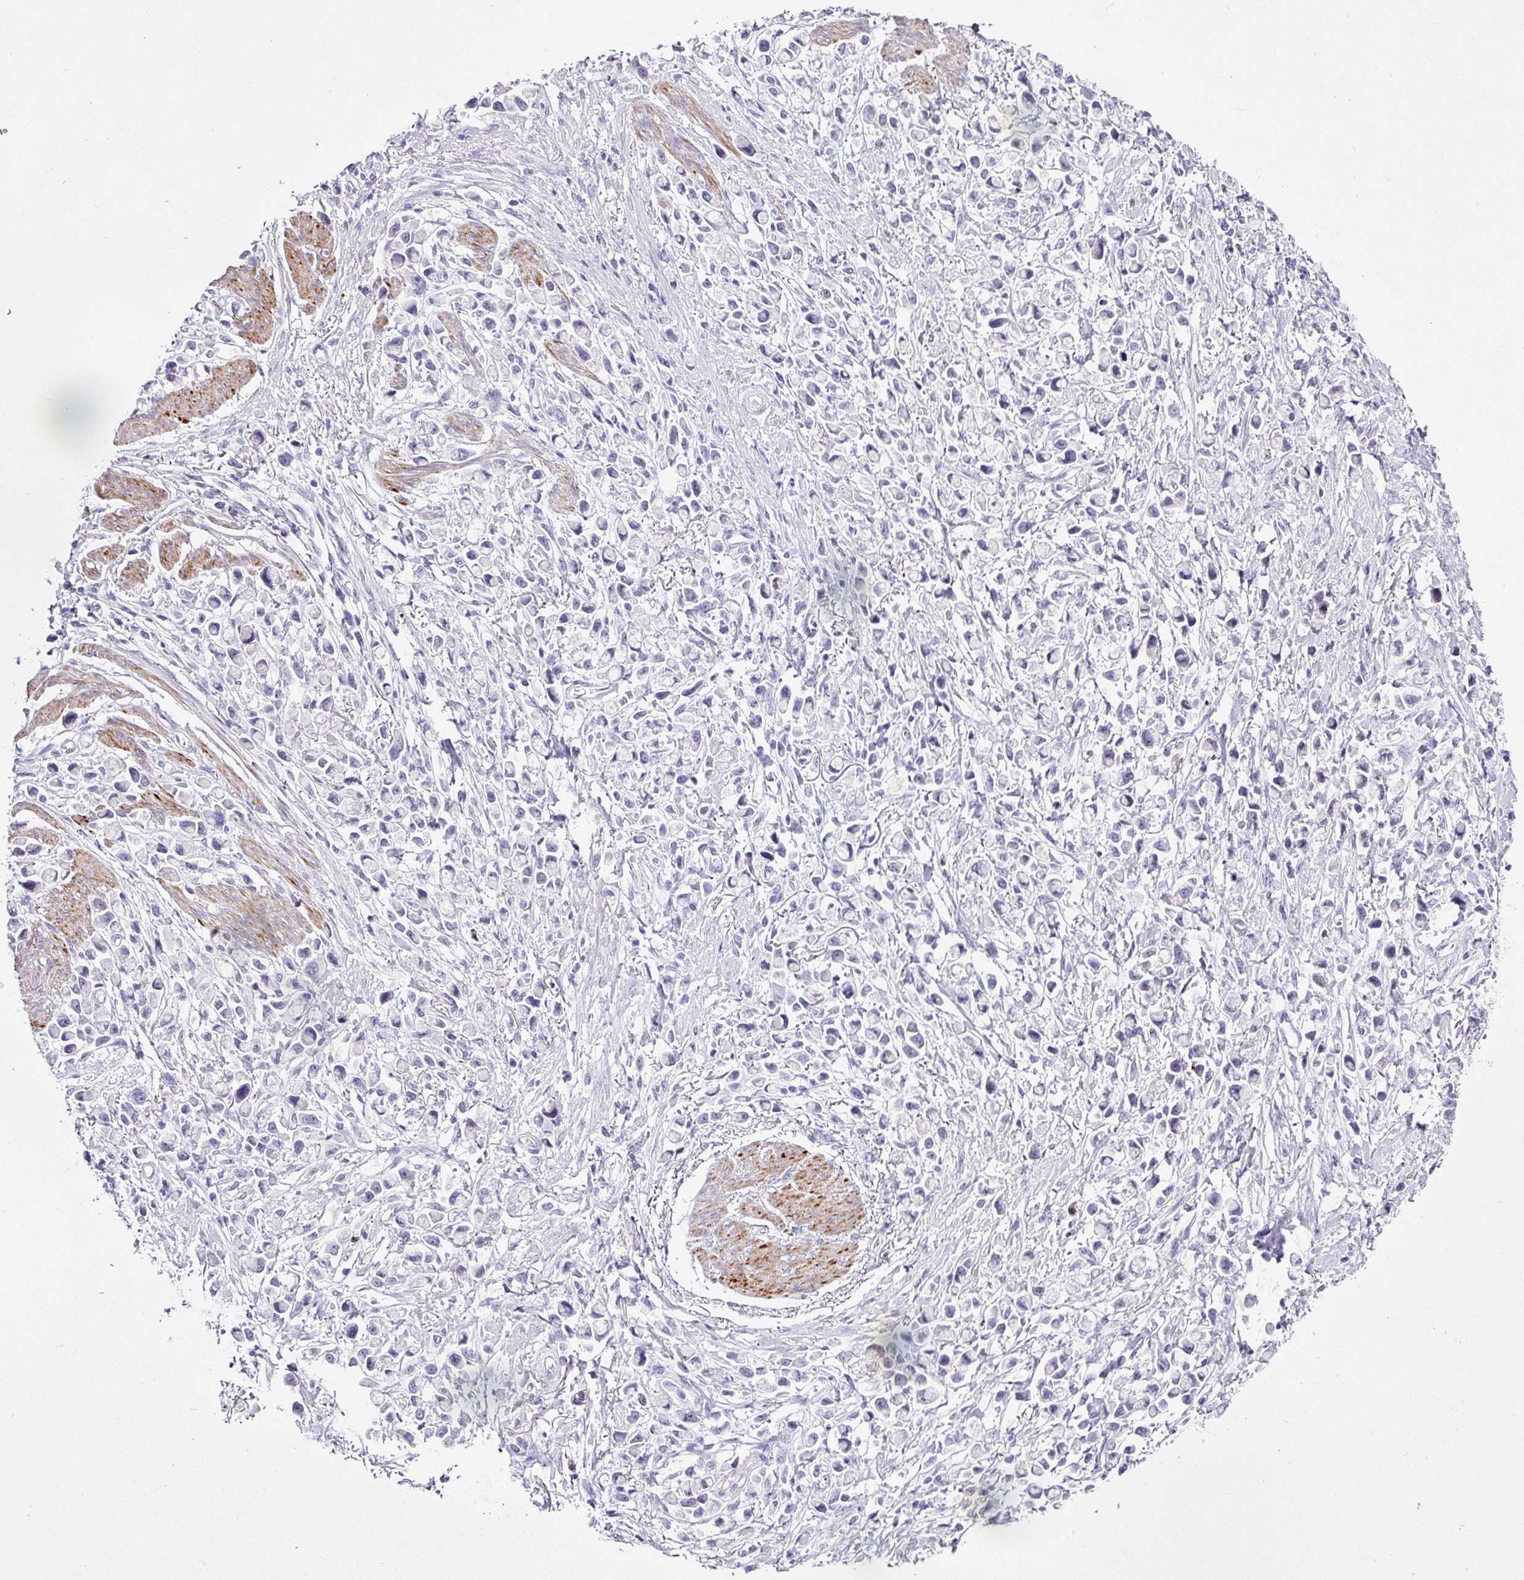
{"staining": {"intensity": "negative", "quantity": "none", "location": "none"}, "tissue": "stomach cancer", "cell_type": "Tumor cells", "image_type": "cancer", "snomed": [{"axis": "morphology", "description": "Adenocarcinoma, NOS"}, {"axis": "topography", "description": "Stomach"}], "caption": "A histopathology image of stomach cancer stained for a protein reveals no brown staining in tumor cells.", "gene": "TRA2A", "patient": {"sex": "female", "age": 81}}